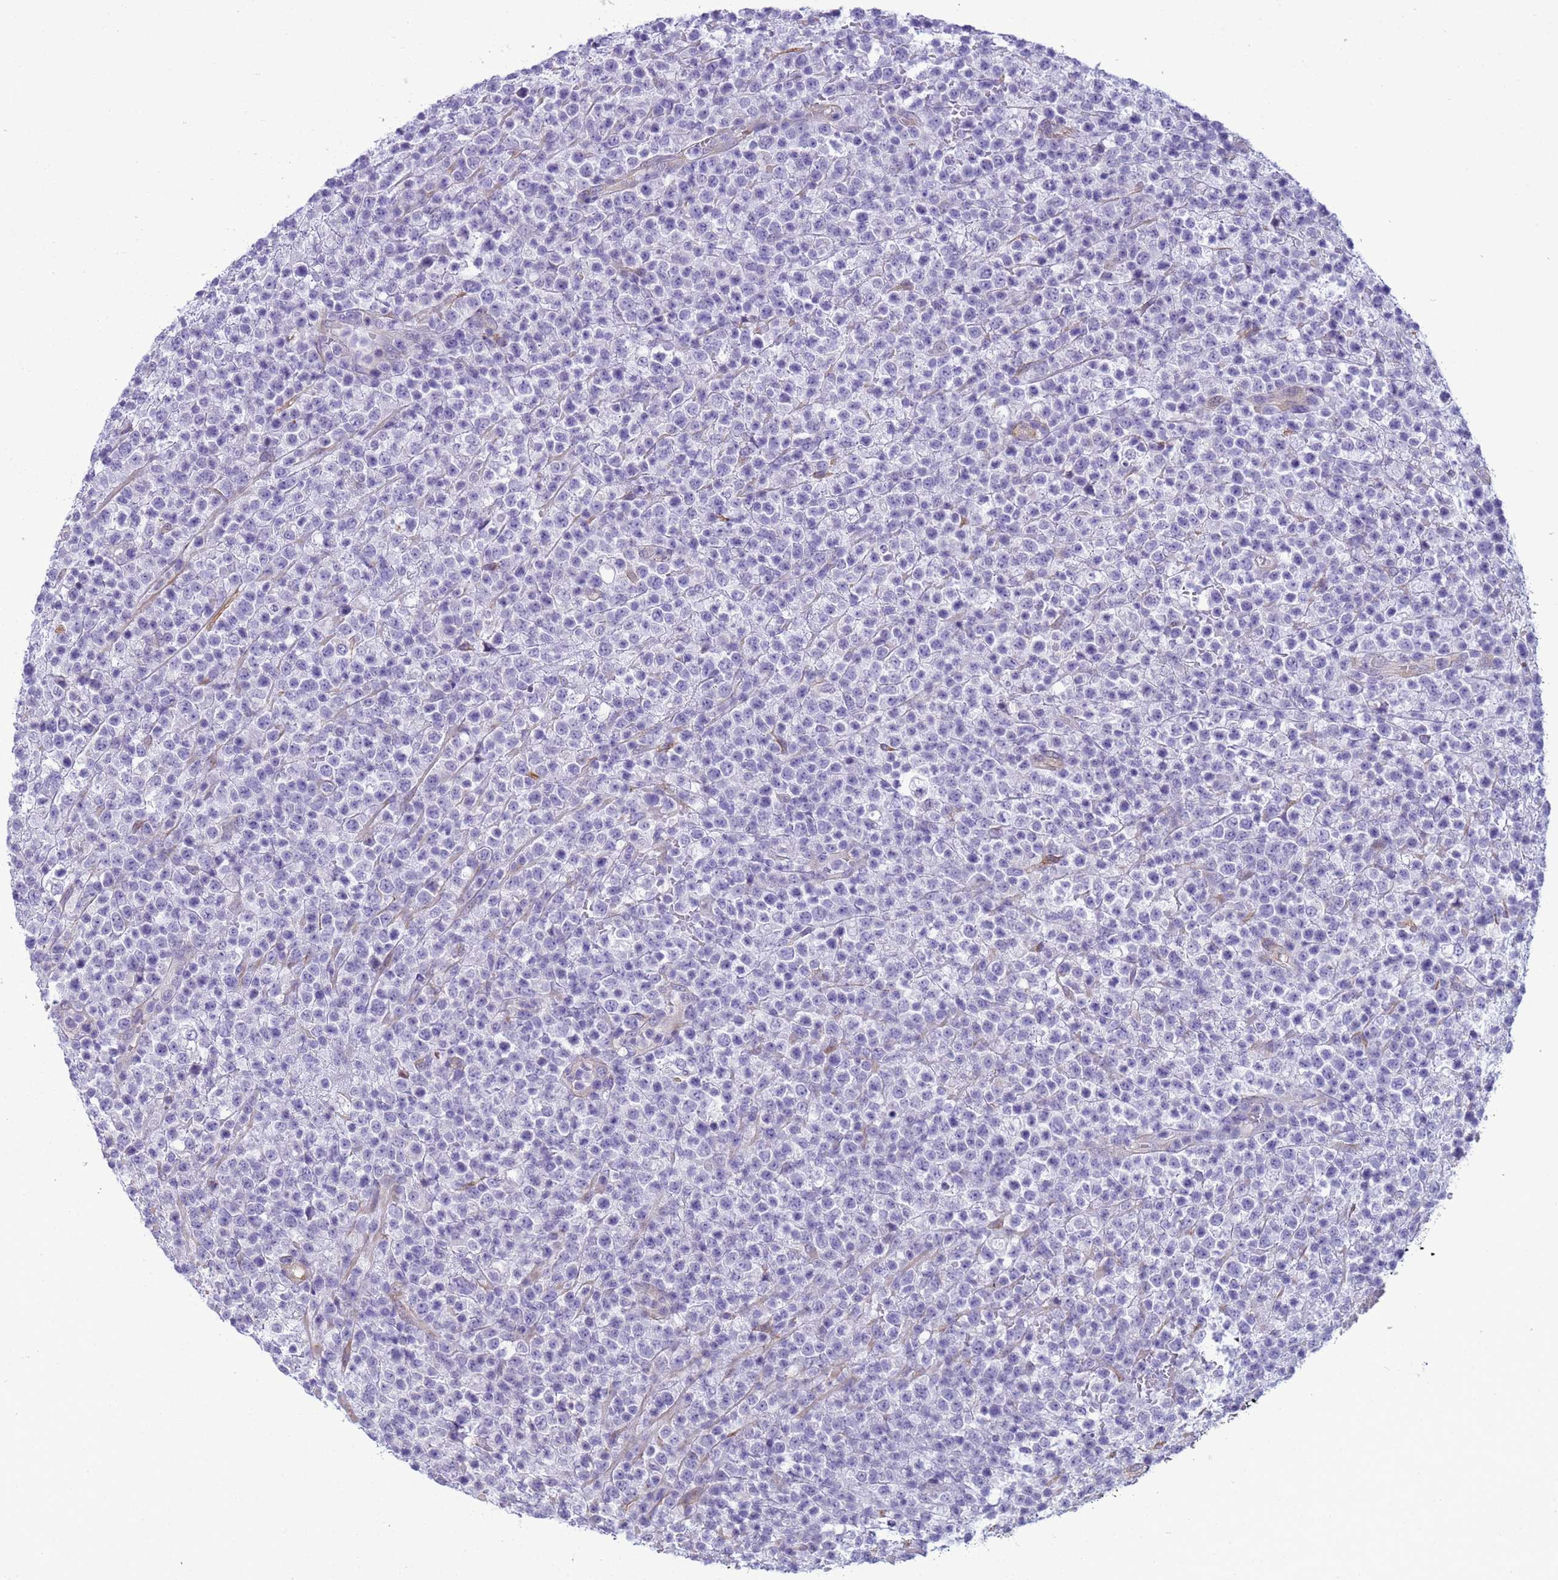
{"staining": {"intensity": "negative", "quantity": "none", "location": "none"}, "tissue": "lymphoma", "cell_type": "Tumor cells", "image_type": "cancer", "snomed": [{"axis": "morphology", "description": "Malignant lymphoma, non-Hodgkin's type, High grade"}, {"axis": "topography", "description": "Colon"}], "caption": "An image of human malignant lymphoma, non-Hodgkin's type (high-grade) is negative for staining in tumor cells.", "gene": "ITGB4", "patient": {"sex": "female", "age": 53}}